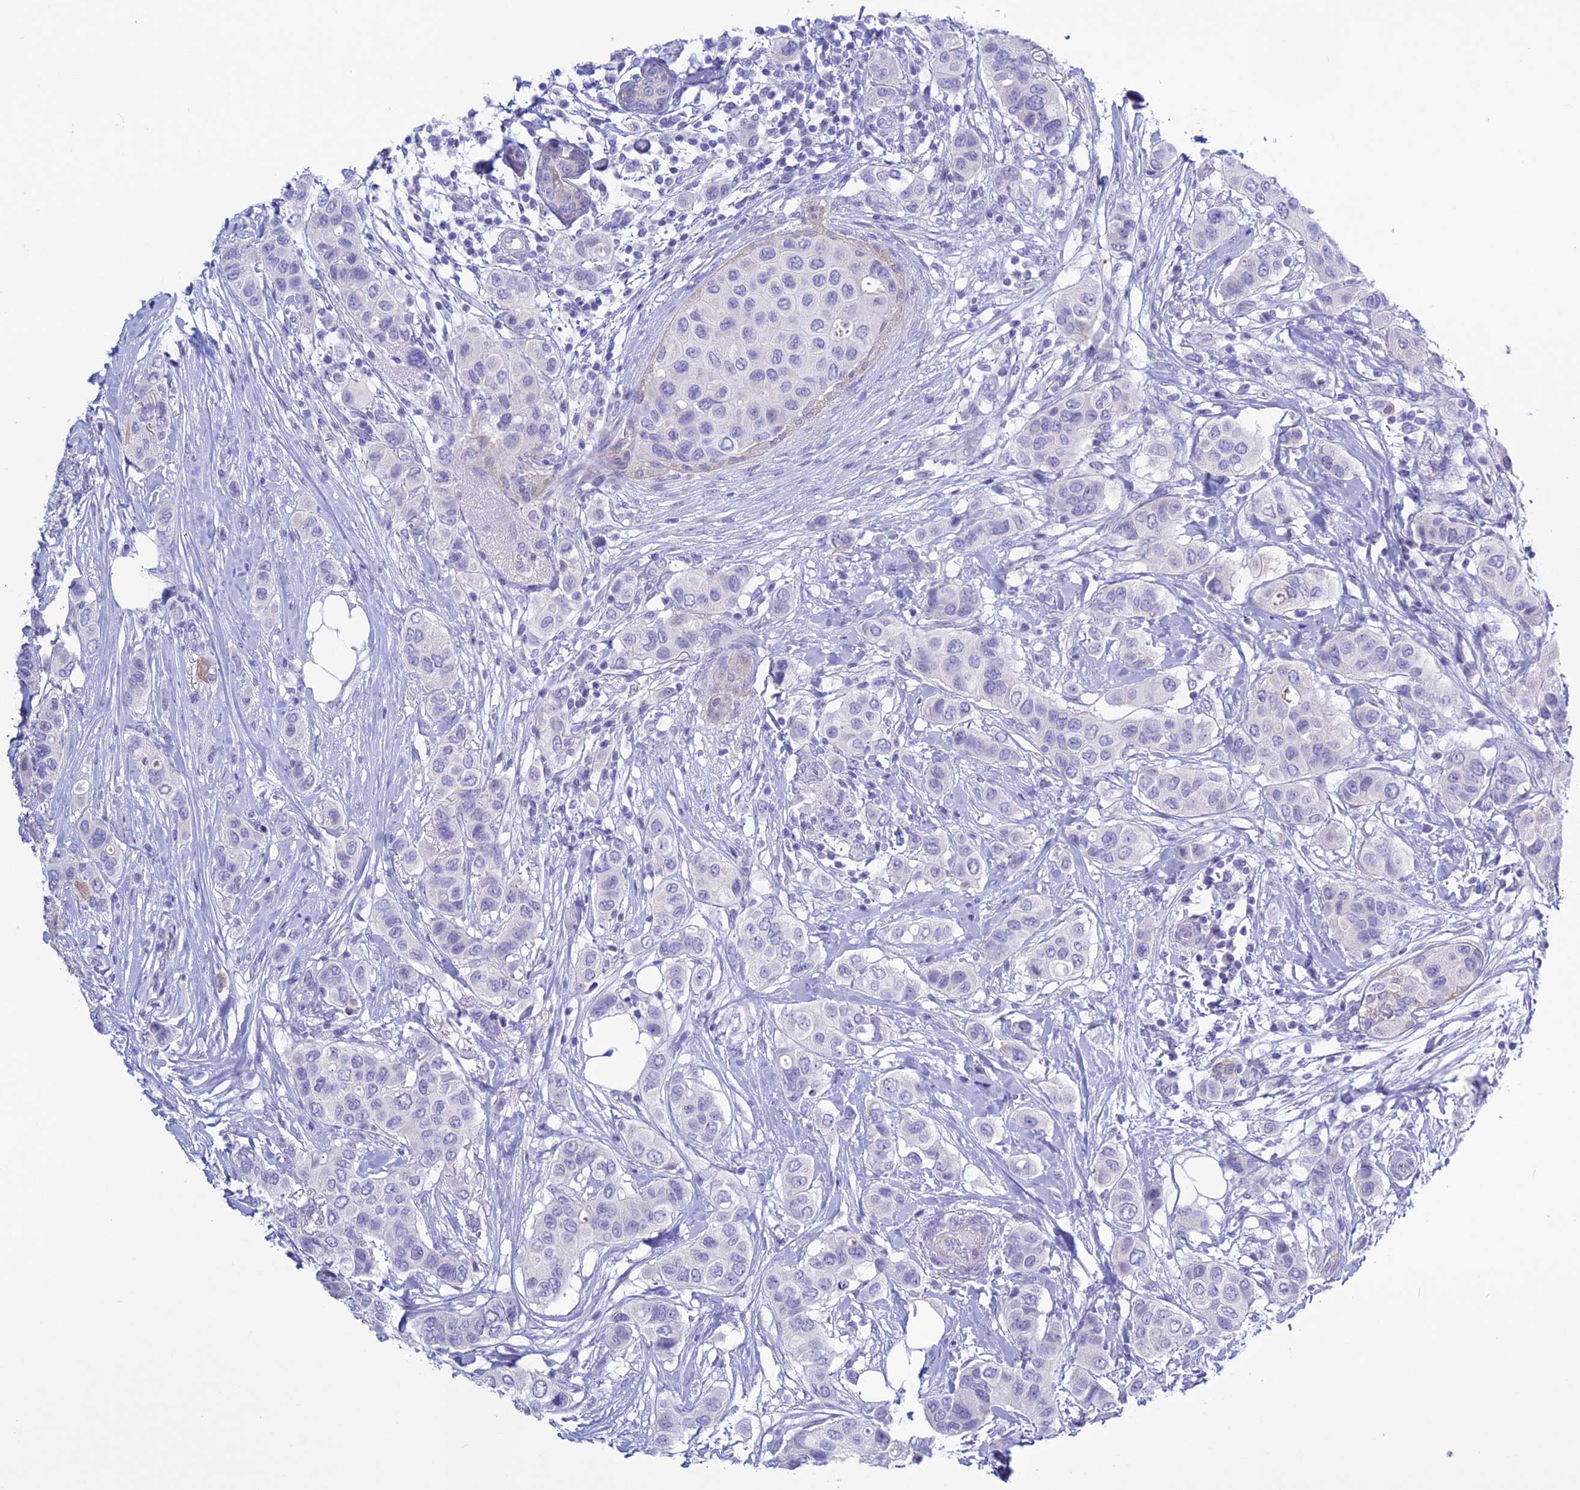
{"staining": {"intensity": "negative", "quantity": "none", "location": "none"}, "tissue": "breast cancer", "cell_type": "Tumor cells", "image_type": "cancer", "snomed": [{"axis": "morphology", "description": "Lobular carcinoma"}, {"axis": "topography", "description": "Breast"}], "caption": "Tumor cells are negative for brown protein staining in breast cancer (lobular carcinoma).", "gene": "CLEC2L", "patient": {"sex": "female", "age": 51}}